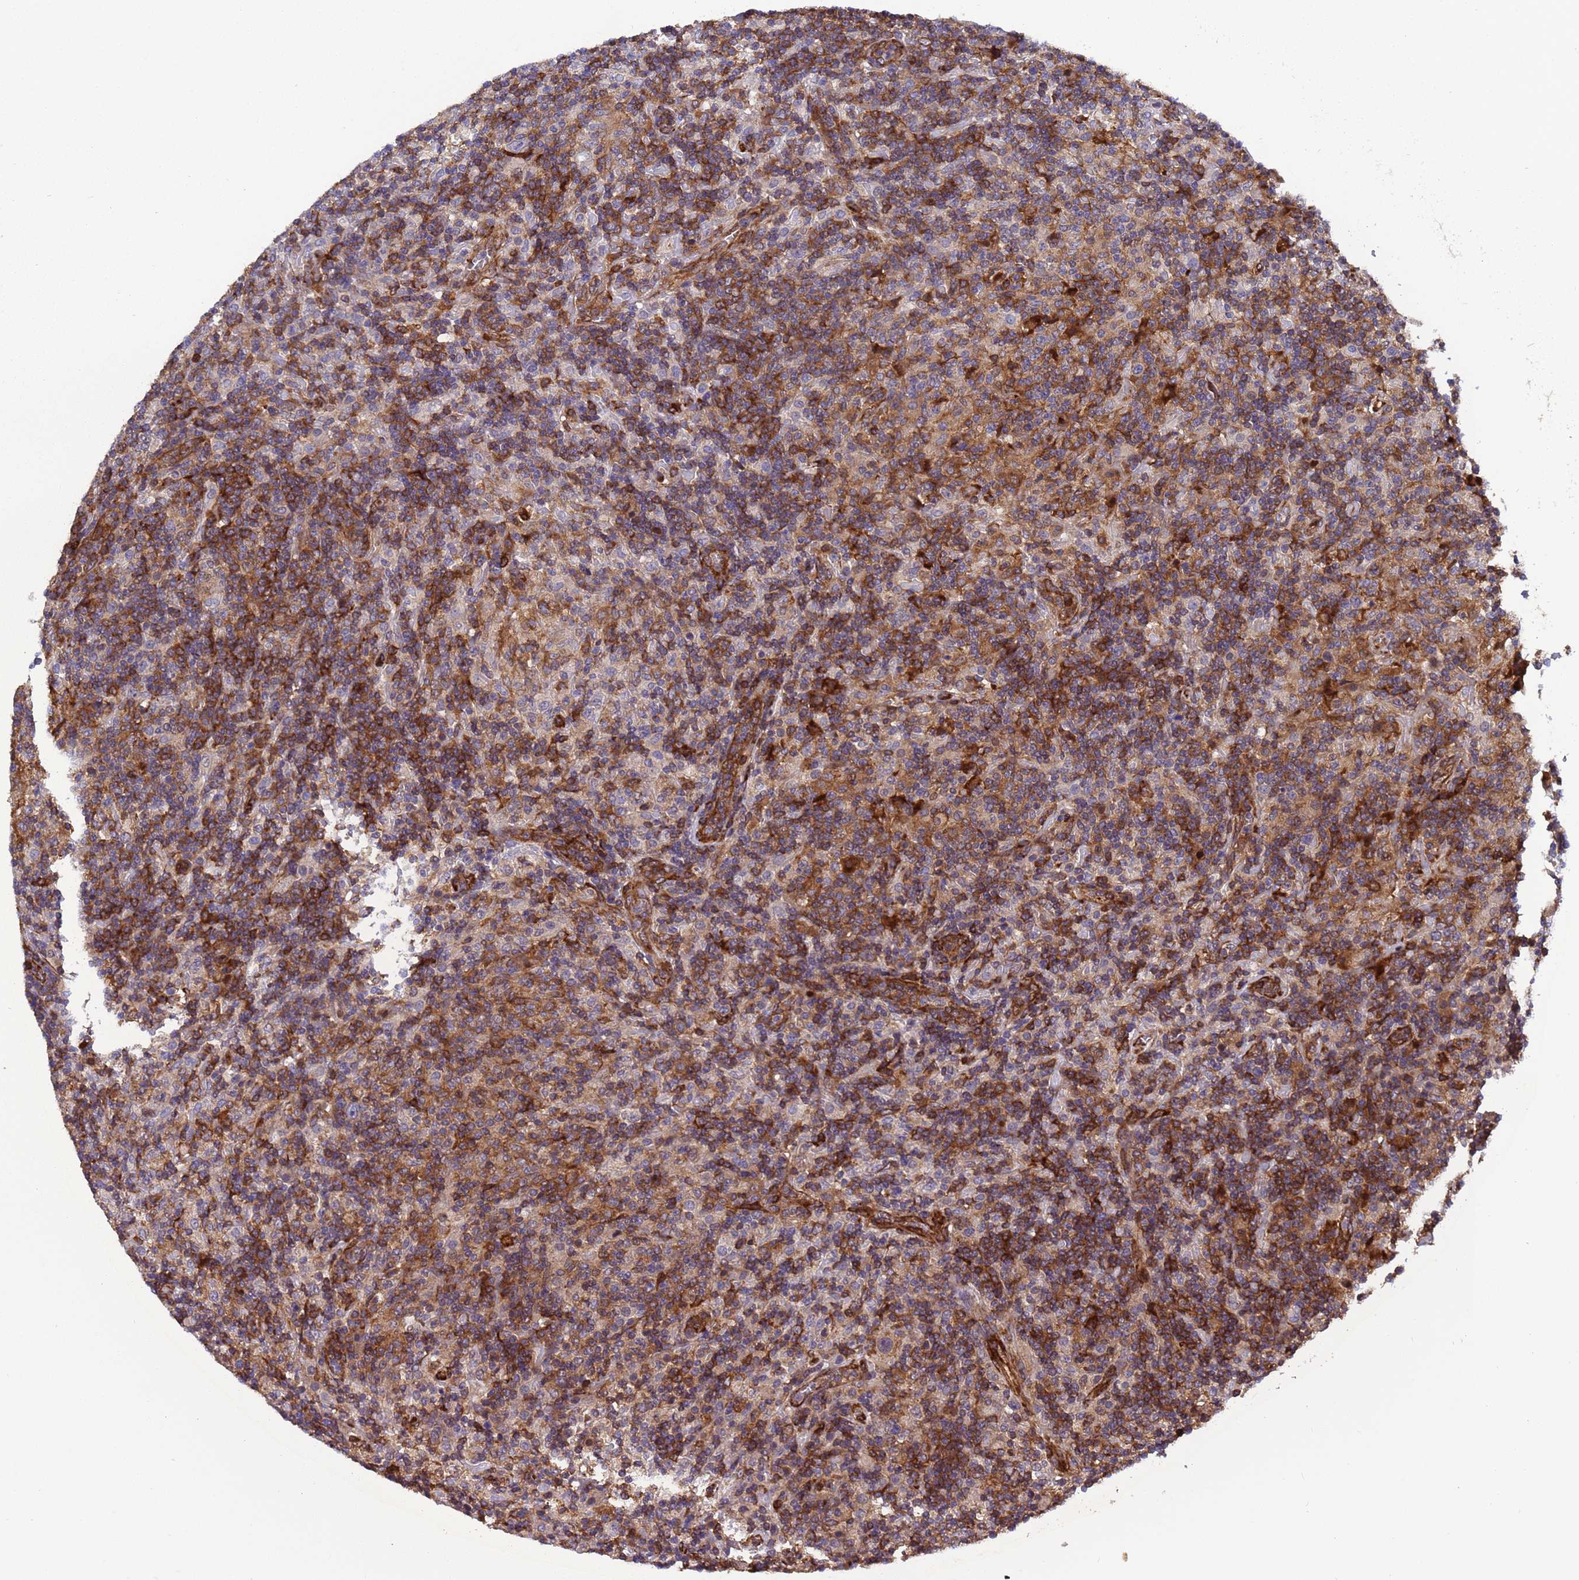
{"staining": {"intensity": "negative", "quantity": "none", "location": "none"}, "tissue": "lymphoma", "cell_type": "Tumor cells", "image_type": "cancer", "snomed": [{"axis": "morphology", "description": "Hodgkin's disease, NOS"}, {"axis": "topography", "description": "Lymph node"}], "caption": "Protein analysis of lymphoma demonstrates no significant positivity in tumor cells. (Immunohistochemistry, brightfield microscopy, high magnification).", "gene": "MOCS1", "patient": {"sex": "male", "age": 70}}